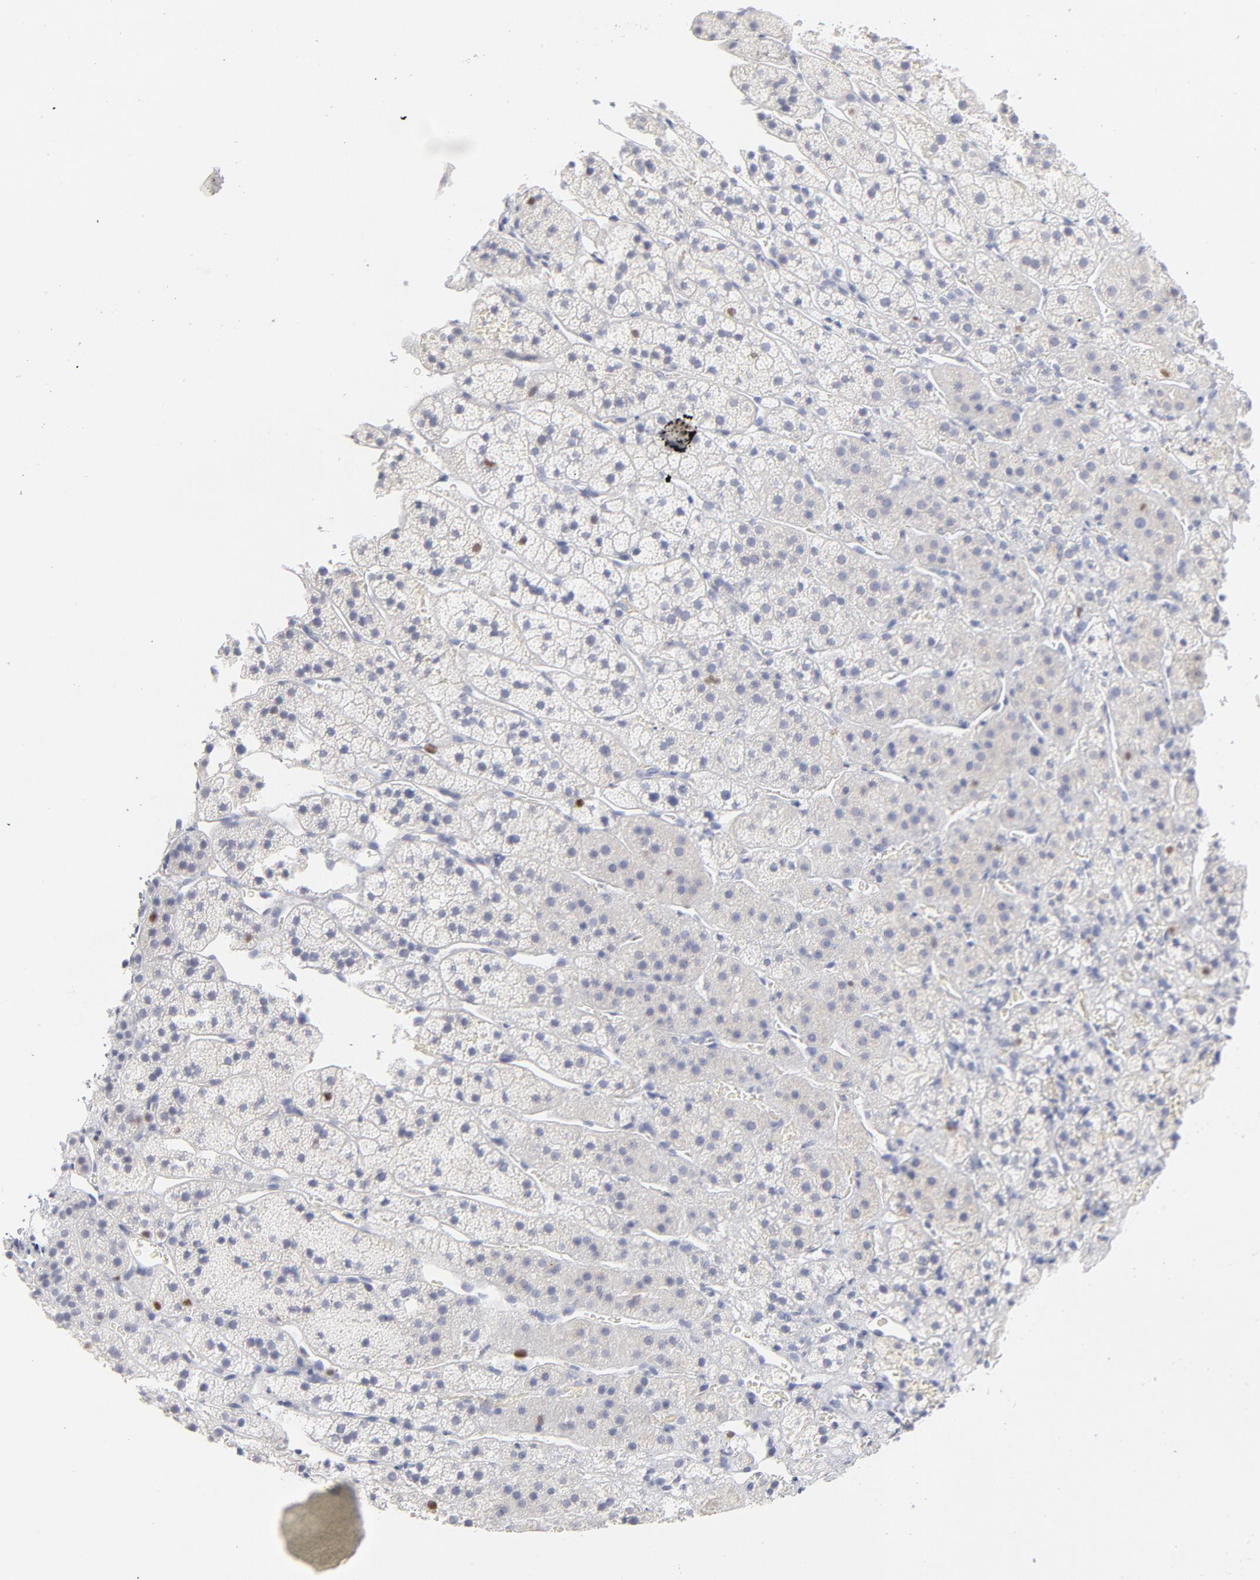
{"staining": {"intensity": "strong", "quantity": "<25%", "location": "nuclear"}, "tissue": "adrenal gland", "cell_type": "Glandular cells", "image_type": "normal", "snomed": [{"axis": "morphology", "description": "Normal tissue, NOS"}, {"axis": "topography", "description": "Adrenal gland"}], "caption": "Adrenal gland stained with DAB immunohistochemistry reveals medium levels of strong nuclear staining in approximately <25% of glandular cells. (DAB = brown stain, brightfield microscopy at high magnification).", "gene": "MCM7", "patient": {"sex": "female", "age": 44}}